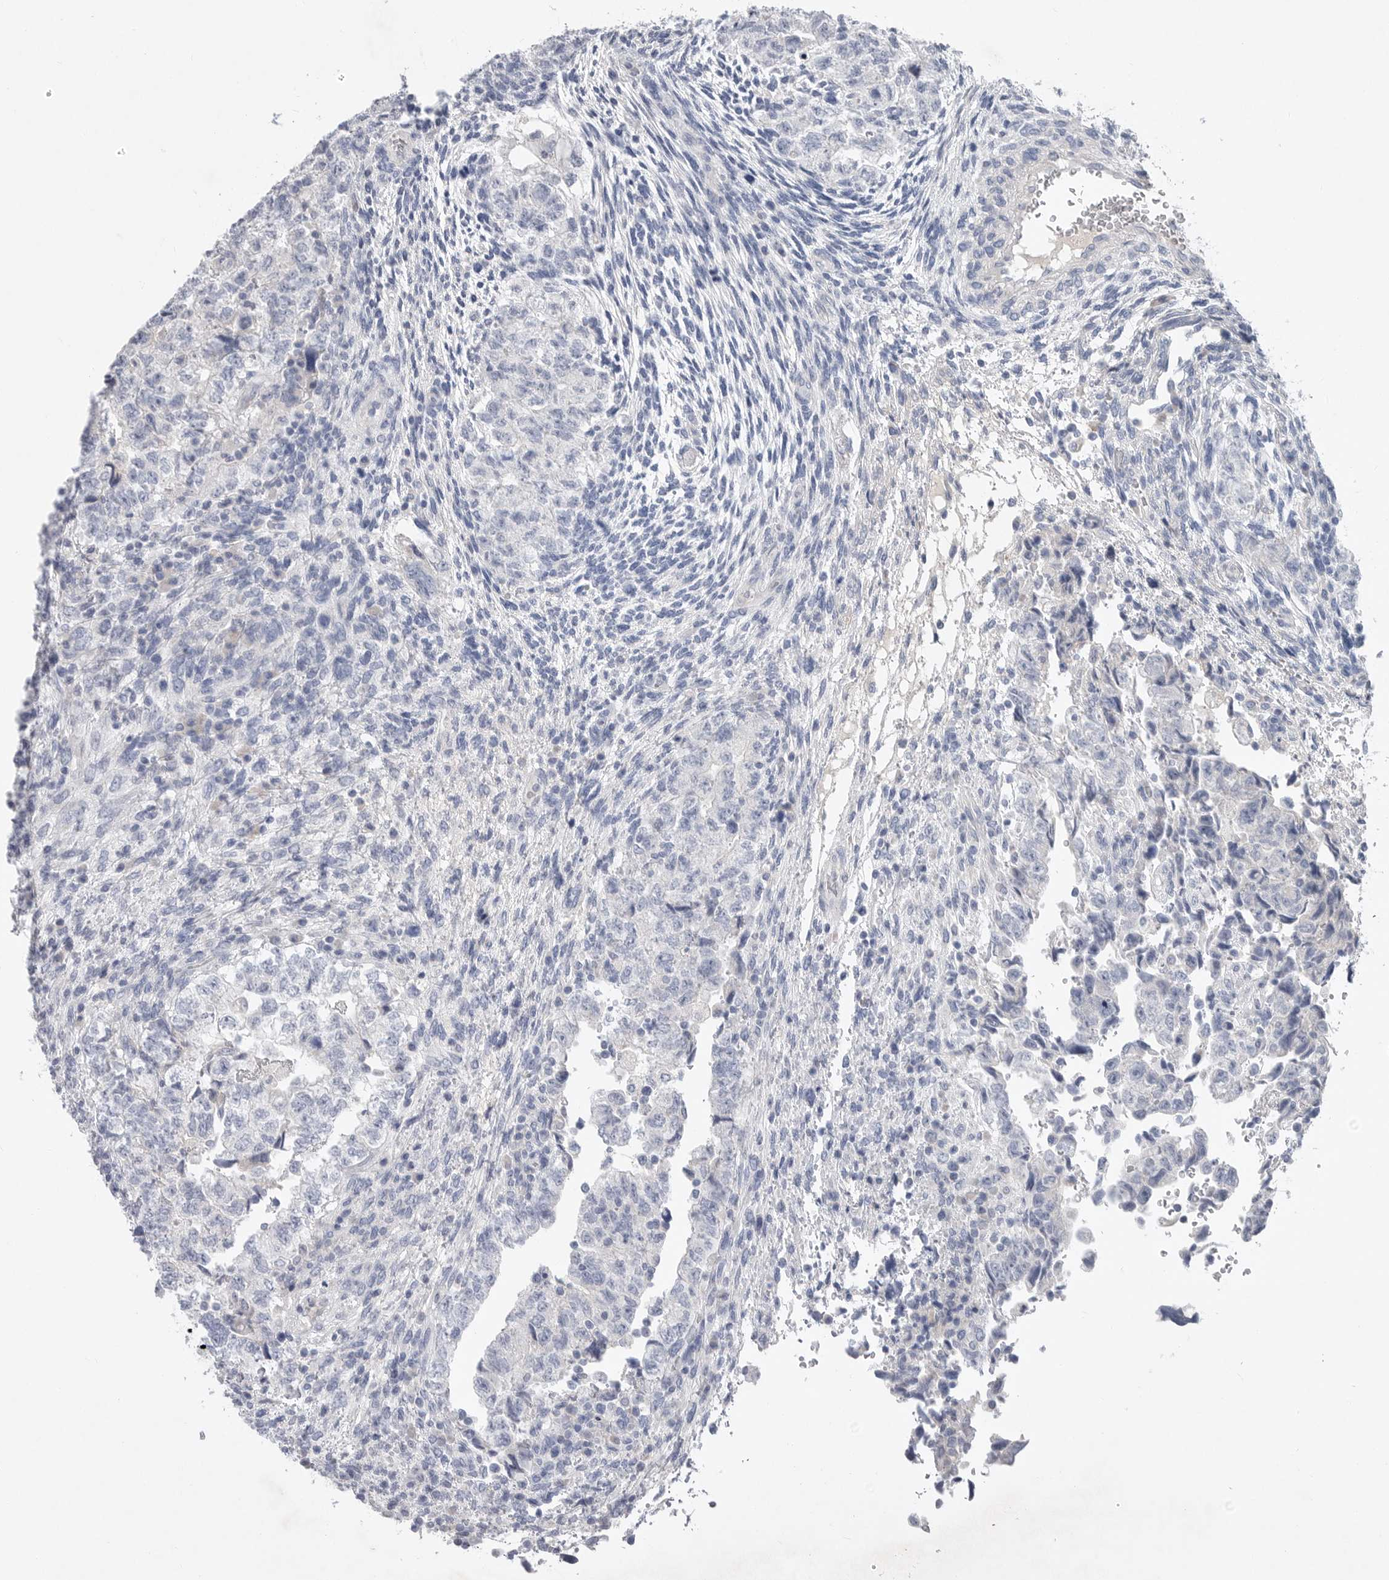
{"staining": {"intensity": "negative", "quantity": "none", "location": "none"}, "tissue": "testis cancer", "cell_type": "Tumor cells", "image_type": "cancer", "snomed": [{"axis": "morphology", "description": "Normal tissue, NOS"}, {"axis": "morphology", "description": "Carcinoma, Embryonal, NOS"}, {"axis": "topography", "description": "Testis"}], "caption": "High power microscopy micrograph of an immunohistochemistry histopathology image of embryonal carcinoma (testis), revealing no significant positivity in tumor cells.", "gene": "CAMK2B", "patient": {"sex": "male", "age": 36}}